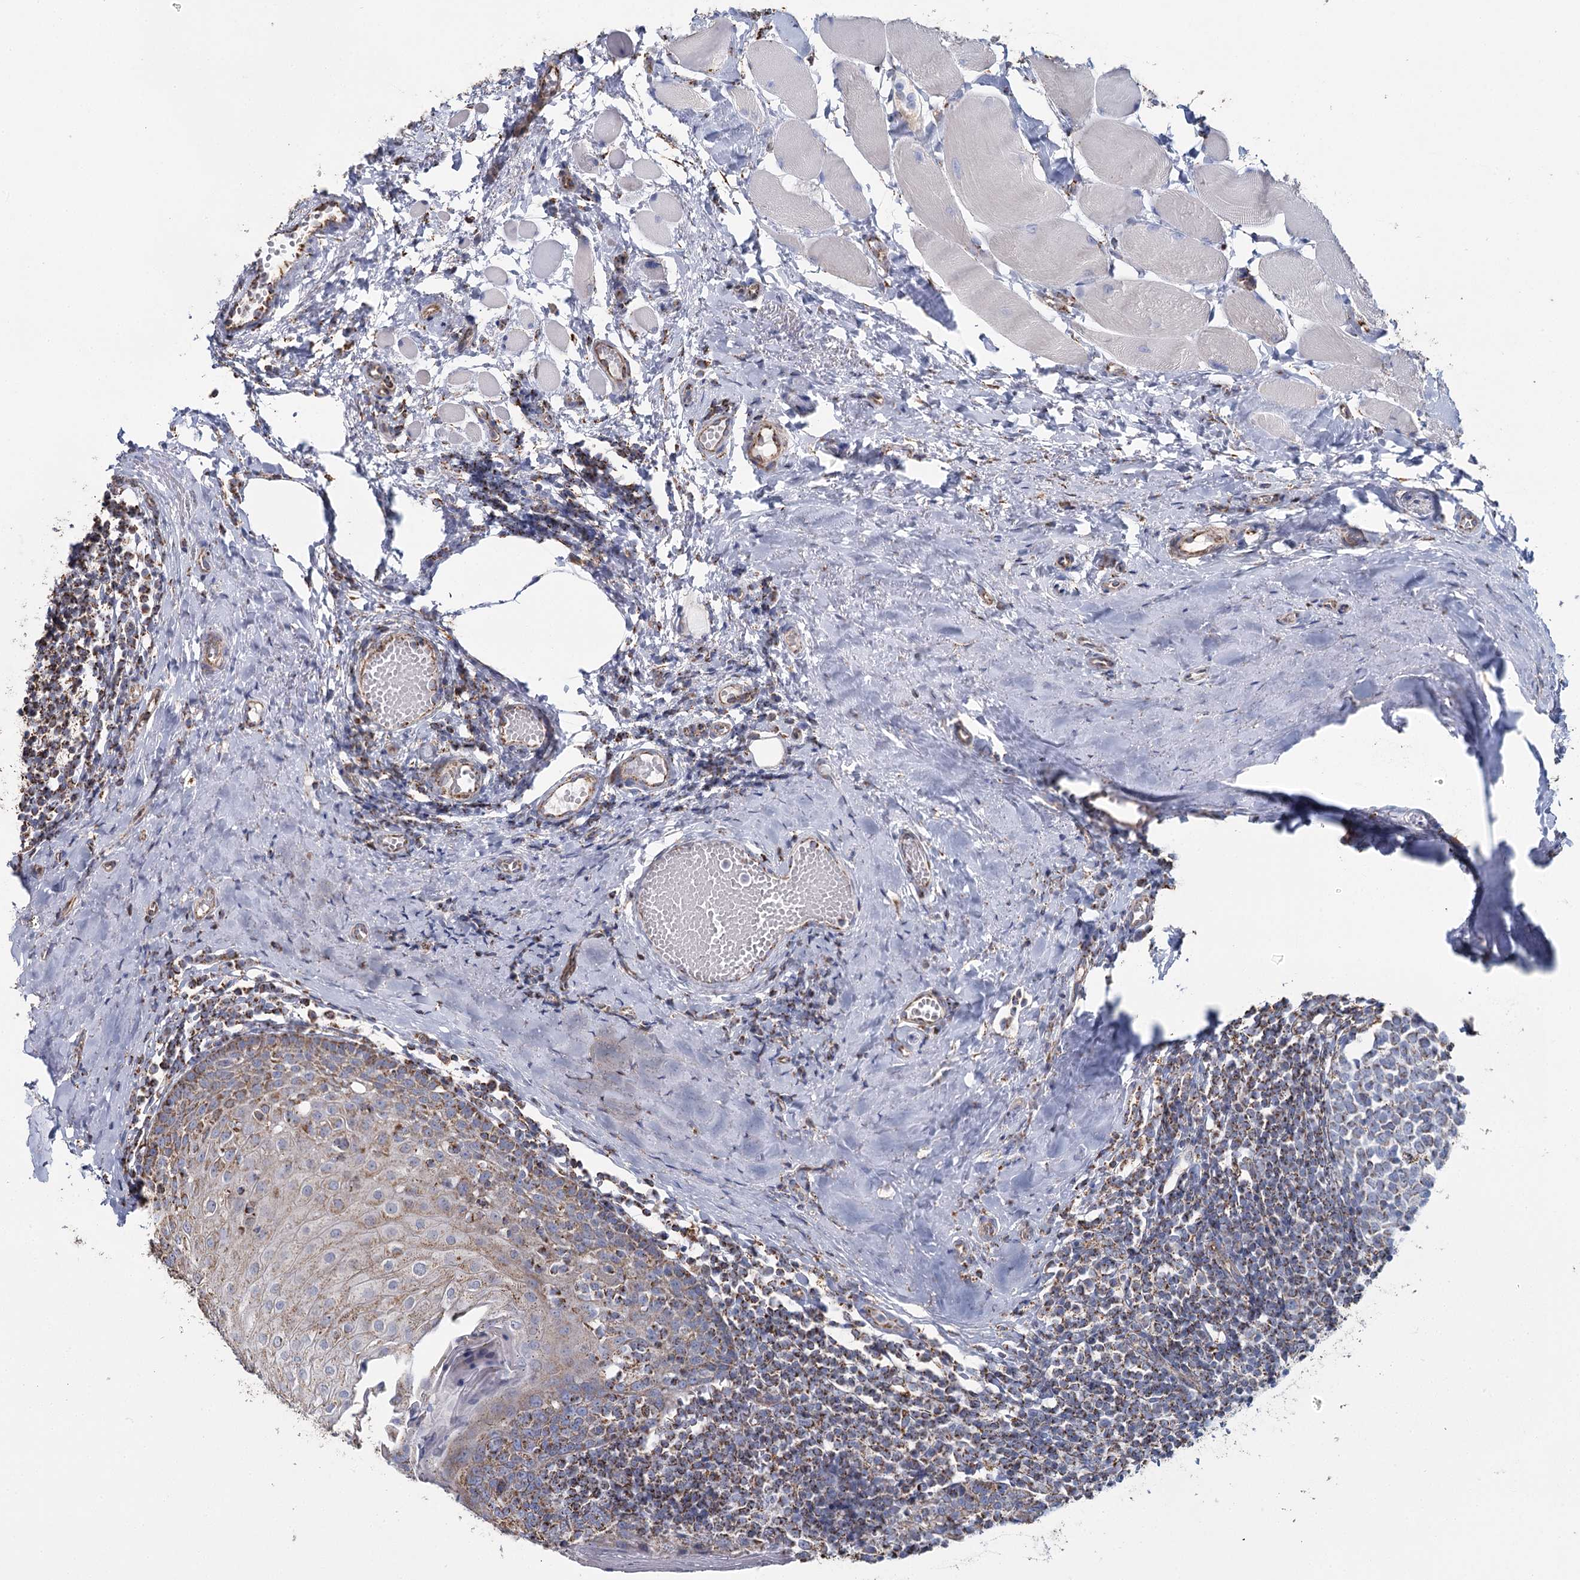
{"staining": {"intensity": "moderate", "quantity": "<25%", "location": "cytoplasmic/membranous"}, "tissue": "tonsil", "cell_type": "Germinal center cells", "image_type": "normal", "snomed": [{"axis": "morphology", "description": "Normal tissue, NOS"}, {"axis": "topography", "description": "Tonsil"}], "caption": "The immunohistochemical stain shows moderate cytoplasmic/membranous staining in germinal center cells of unremarkable tonsil. The staining was performed using DAB (3,3'-diaminobenzidine), with brown indicating positive protein expression. Nuclei are stained blue with hematoxylin.", "gene": "MRPL44", "patient": {"sex": "female", "age": 19}}